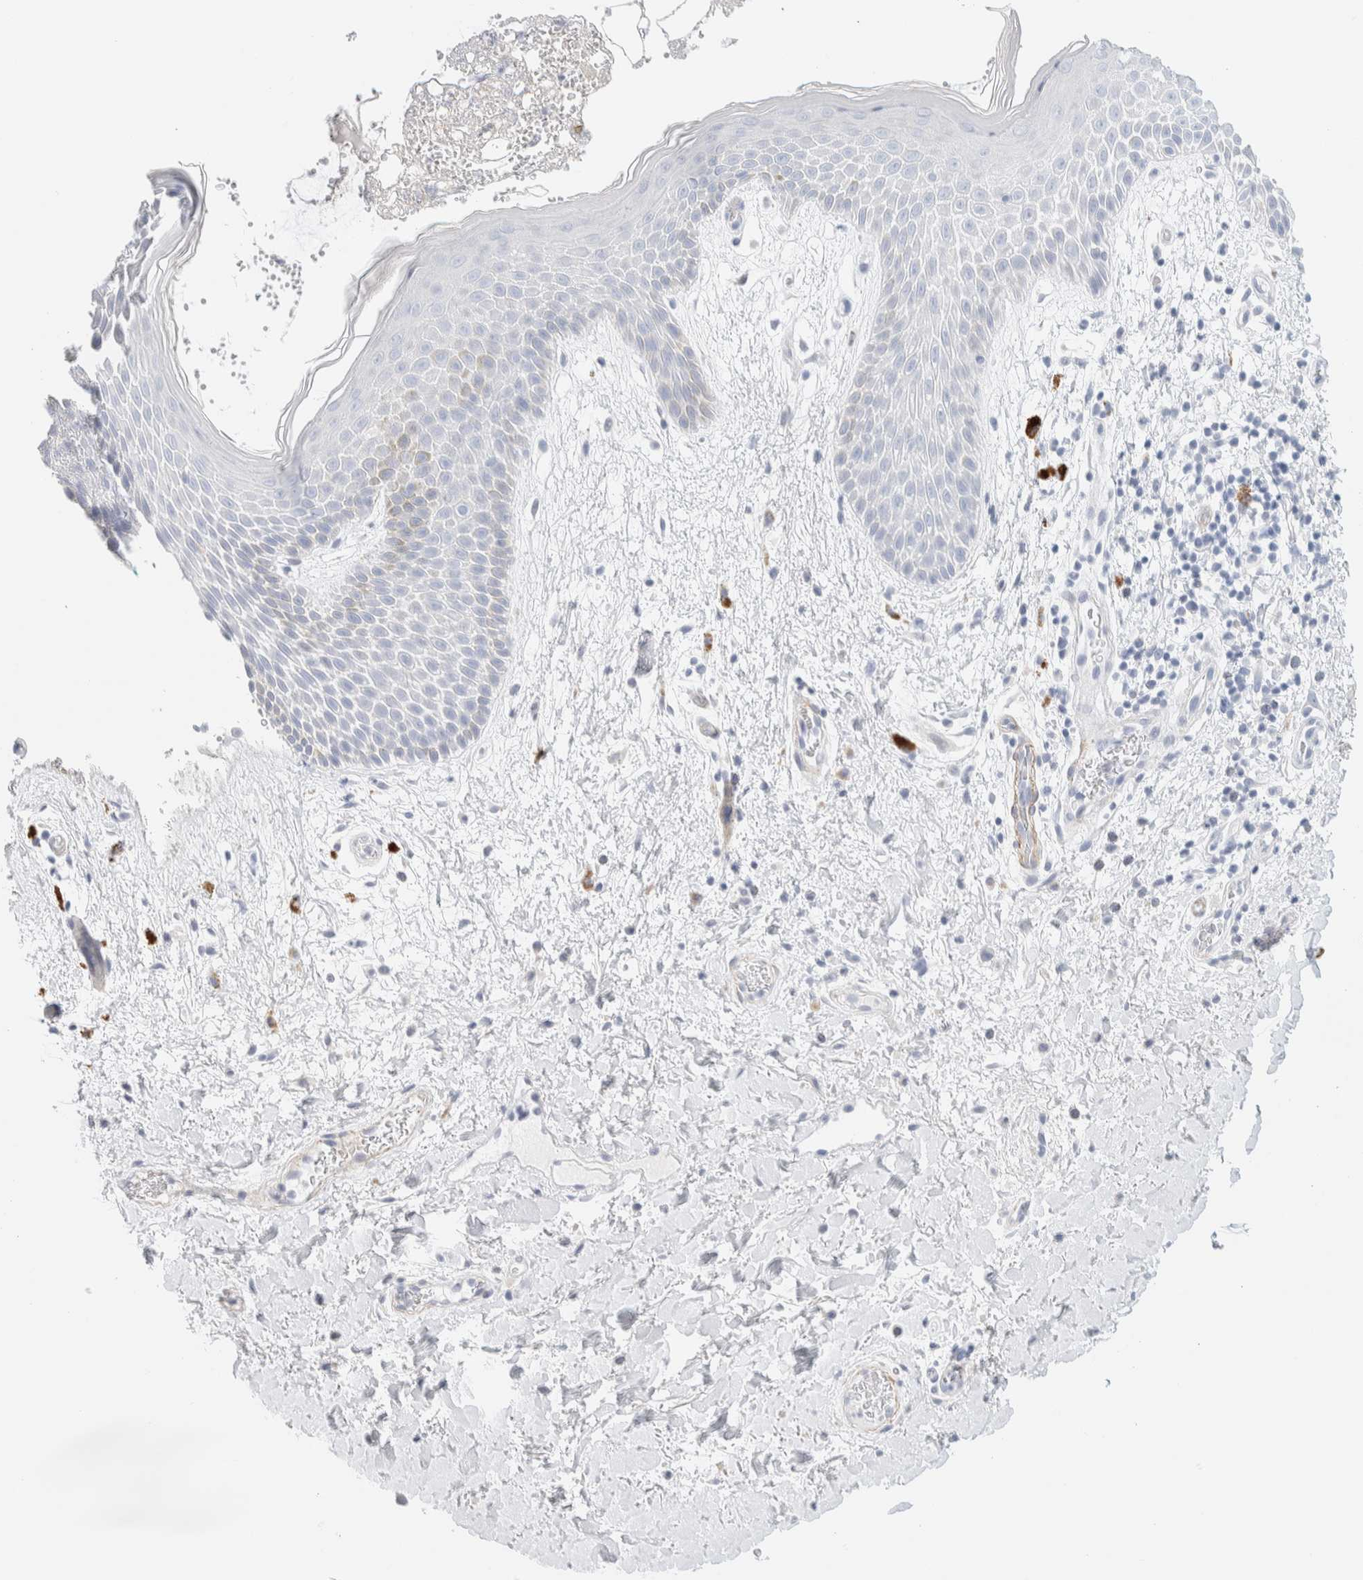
{"staining": {"intensity": "negative", "quantity": "none", "location": "none"}, "tissue": "skin", "cell_type": "Epidermal cells", "image_type": "normal", "snomed": [{"axis": "morphology", "description": "Normal tissue, NOS"}, {"axis": "topography", "description": "Anal"}], "caption": "Immunohistochemical staining of unremarkable skin exhibits no significant expression in epidermal cells. The staining is performed using DAB (3,3'-diaminobenzidine) brown chromogen with nuclei counter-stained in using hematoxylin.", "gene": "AFMID", "patient": {"sex": "male", "age": 74}}